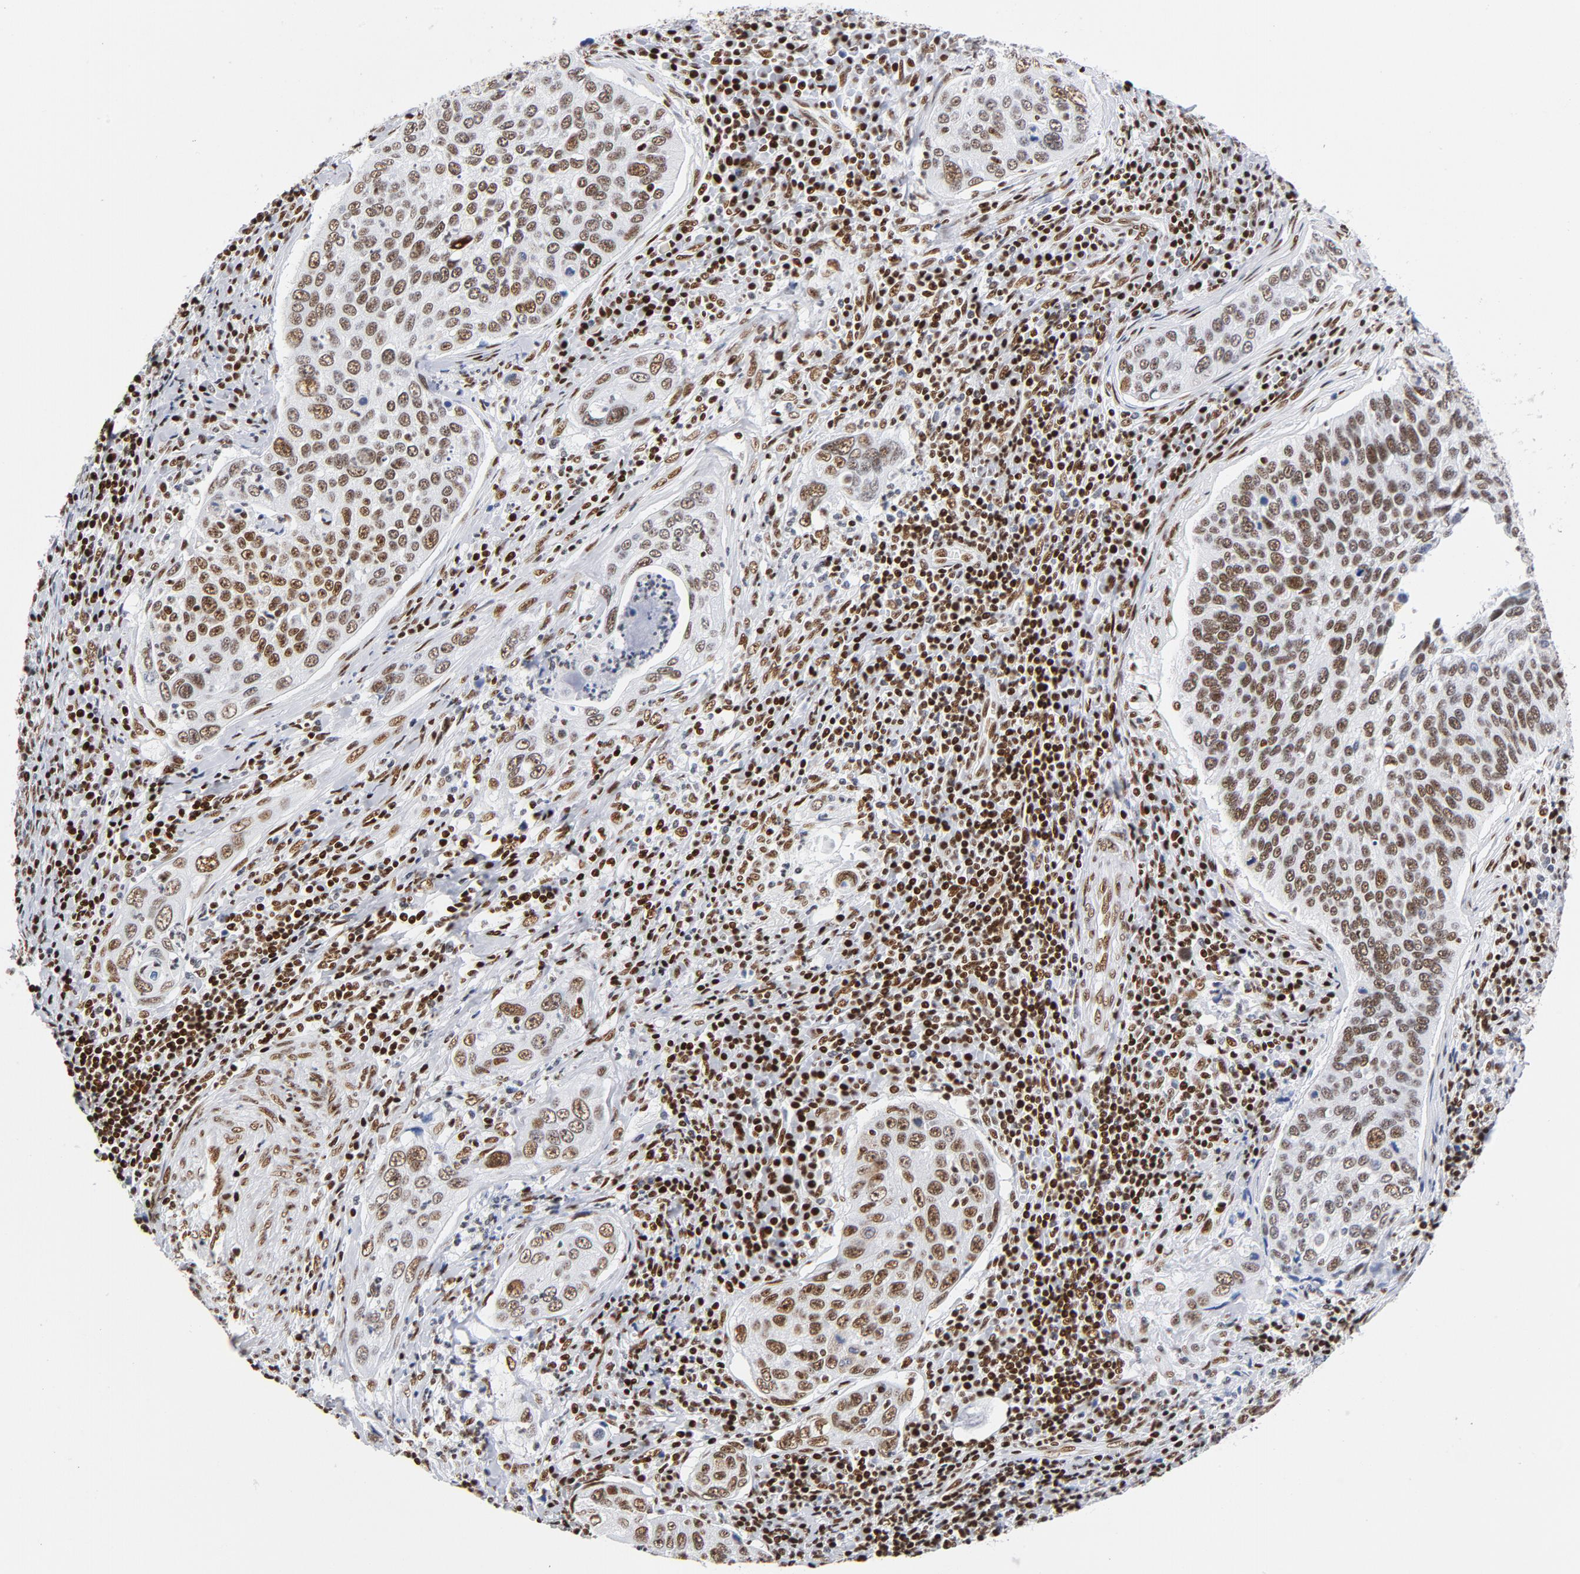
{"staining": {"intensity": "strong", "quantity": ">75%", "location": "nuclear"}, "tissue": "cervical cancer", "cell_type": "Tumor cells", "image_type": "cancer", "snomed": [{"axis": "morphology", "description": "Squamous cell carcinoma, NOS"}, {"axis": "topography", "description": "Cervix"}], "caption": "Immunohistochemical staining of human cervical cancer shows high levels of strong nuclear protein staining in about >75% of tumor cells.", "gene": "XRCC5", "patient": {"sex": "female", "age": 53}}